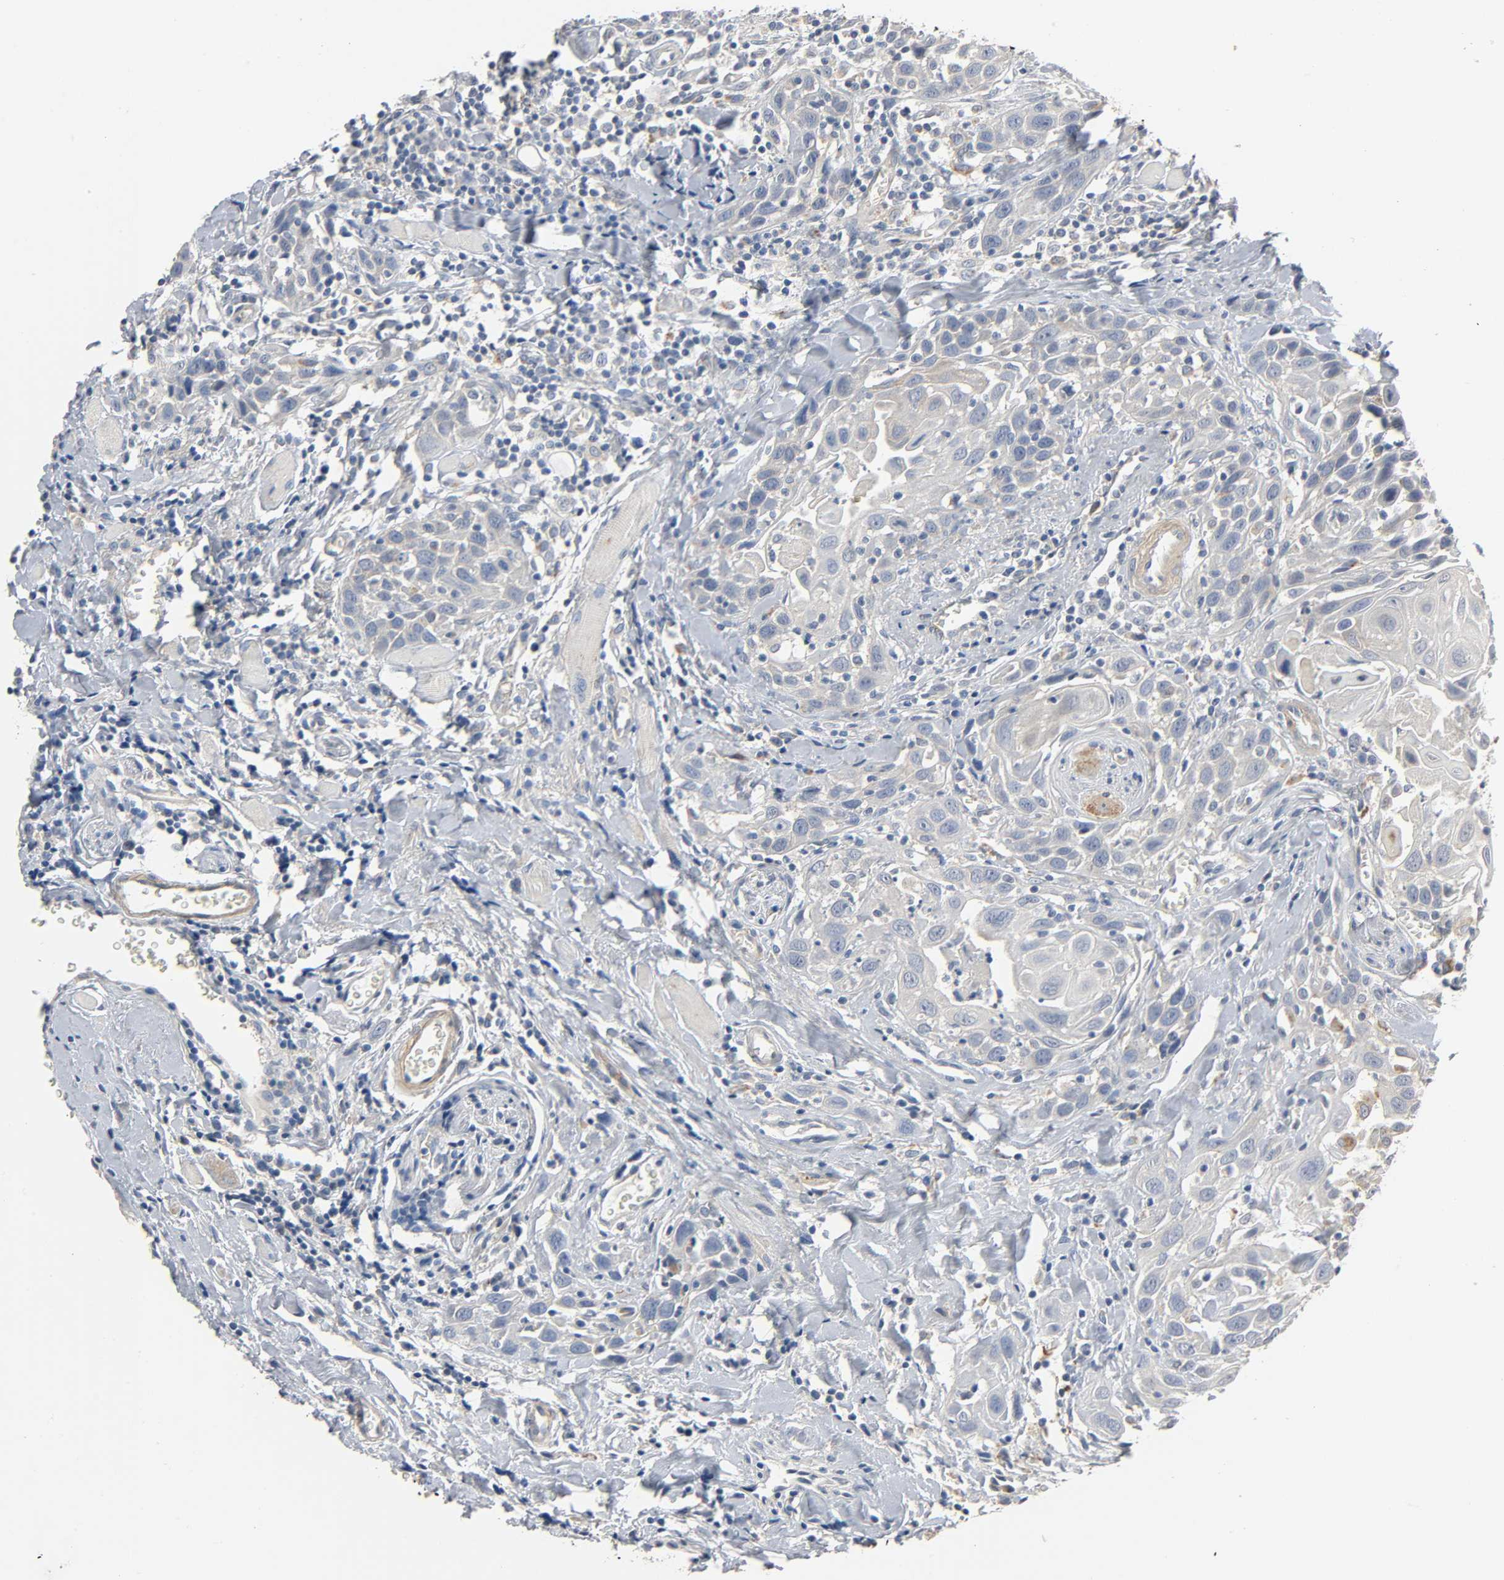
{"staining": {"intensity": "weak", "quantity": "25%-75%", "location": "cytoplasmic/membranous"}, "tissue": "head and neck cancer", "cell_type": "Tumor cells", "image_type": "cancer", "snomed": [{"axis": "morphology", "description": "Squamous cell carcinoma, NOS"}, {"axis": "topography", "description": "Oral tissue"}, {"axis": "topography", "description": "Head-Neck"}], "caption": "Head and neck cancer was stained to show a protein in brown. There is low levels of weak cytoplasmic/membranous positivity in approximately 25%-75% of tumor cells.", "gene": "ARPC1A", "patient": {"sex": "female", "age": 50}}